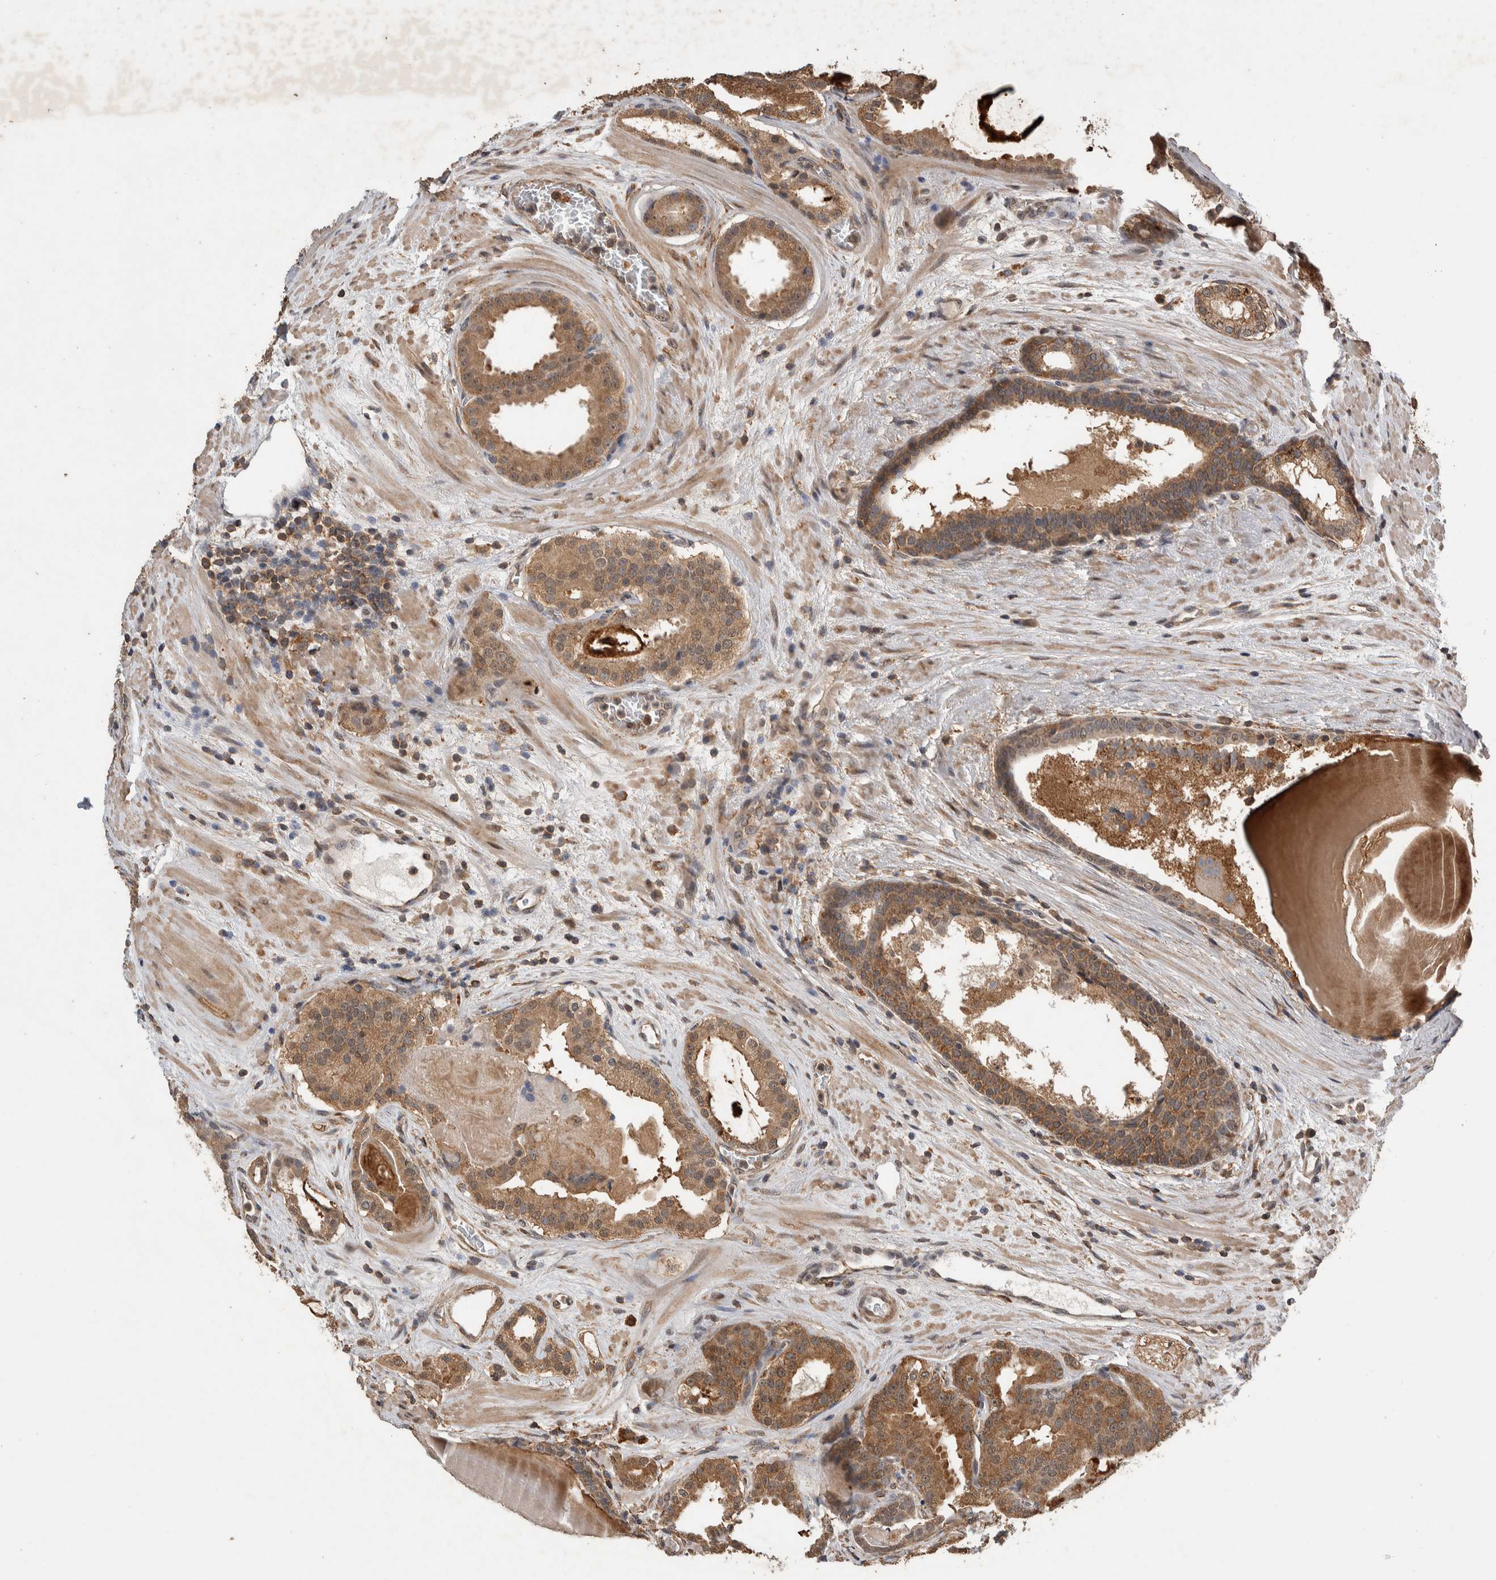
{"staining": {"intensity": "moderate", "quantity": ">75%", "location": "cytoplasmic/membranous,nuclear"}, "tissue": "prostate cancer", "cell_type": "Tumor cells", "image_type": "cancer", "snomed": [{"axis": "morphology", "description": "Adenocarcinoma, High grade"}, {"axis": "topography", "description": "Prostate"}], "caption": "This is an image of immunohistochemistry (IHC) staining of prostate cancer, which shows moderate expression in the cytoplasmic/membranous and nuclear of tumor cells.", "gene": "DVL2", "patient": {"sex": "male", "age": 60}}